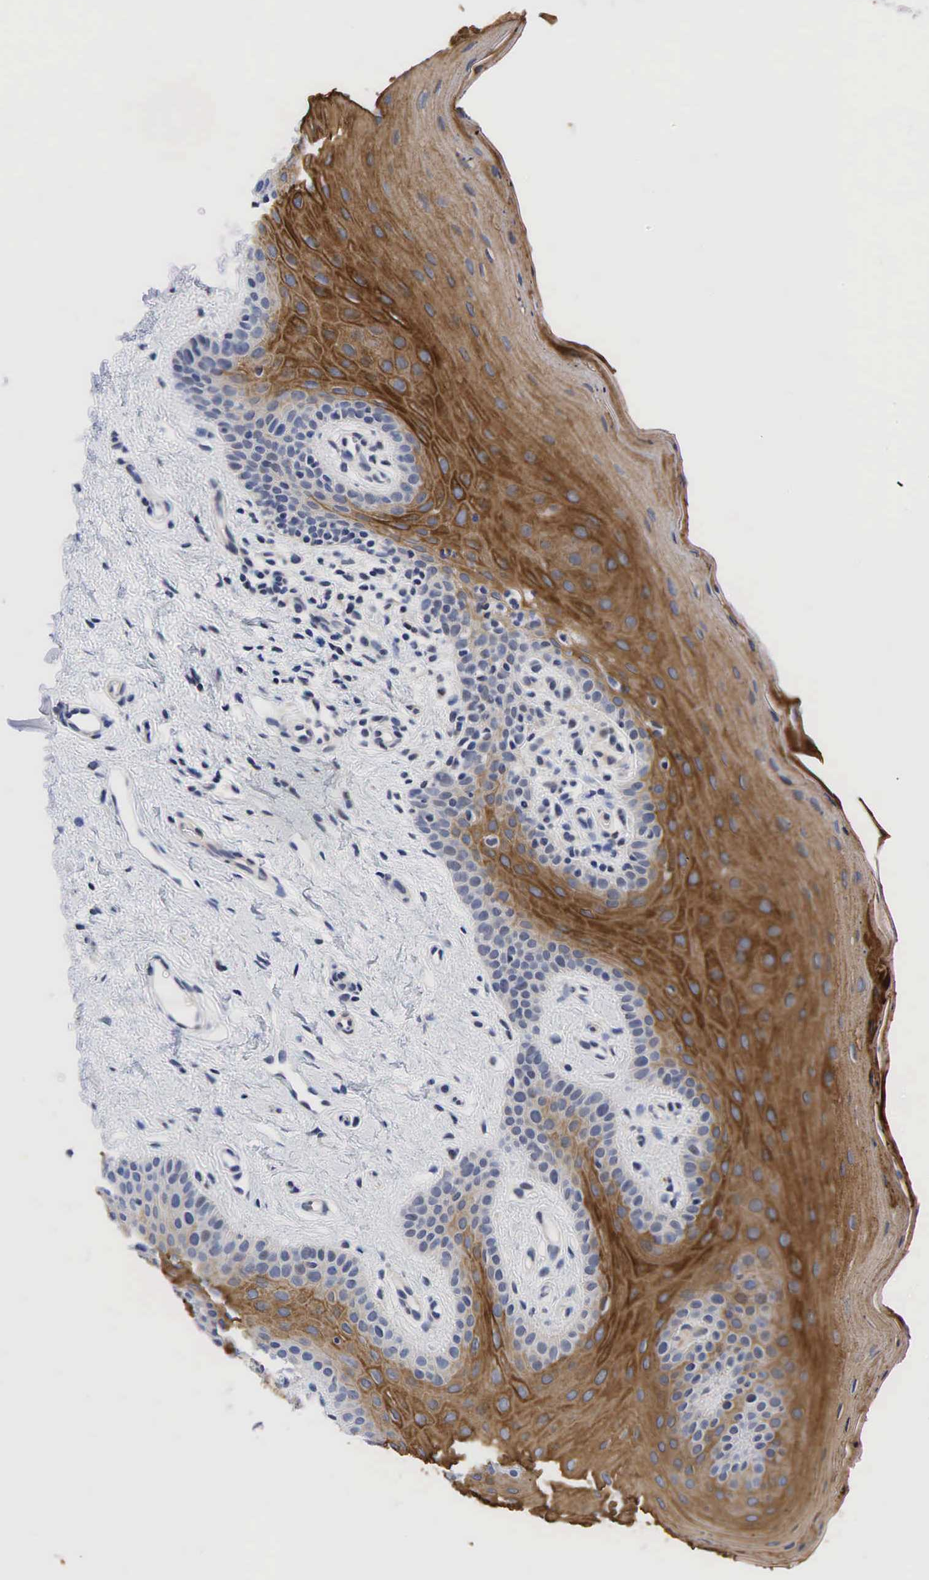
{"staining": {"intensity": "strong", "quantity": ">75%", "location": "cytoplasmic/membranous"}, "tissue": "oral mucosa", "cell_type": "Squamous epithelial cells", "image_type": "normal", "snomed": [{"axis": "morphology", "description": "Normal tissue, NOS"}, {"axis": "topography", "description": "Oral tissue"}], "caption": "Normal oral mucosa was stained to show a protein in brown. There is high levels of strong cytoplasmic/membranous staining in approximately >75% of squamous epithelial cells. The staining was performed using DAB (3,3'-diaminobenzidine), with brown indicating positive protein expression. Nuclei are stained blue with hematoxylin.", "gene": "PGR", "patient": {"sex": "male", "age": 14}}